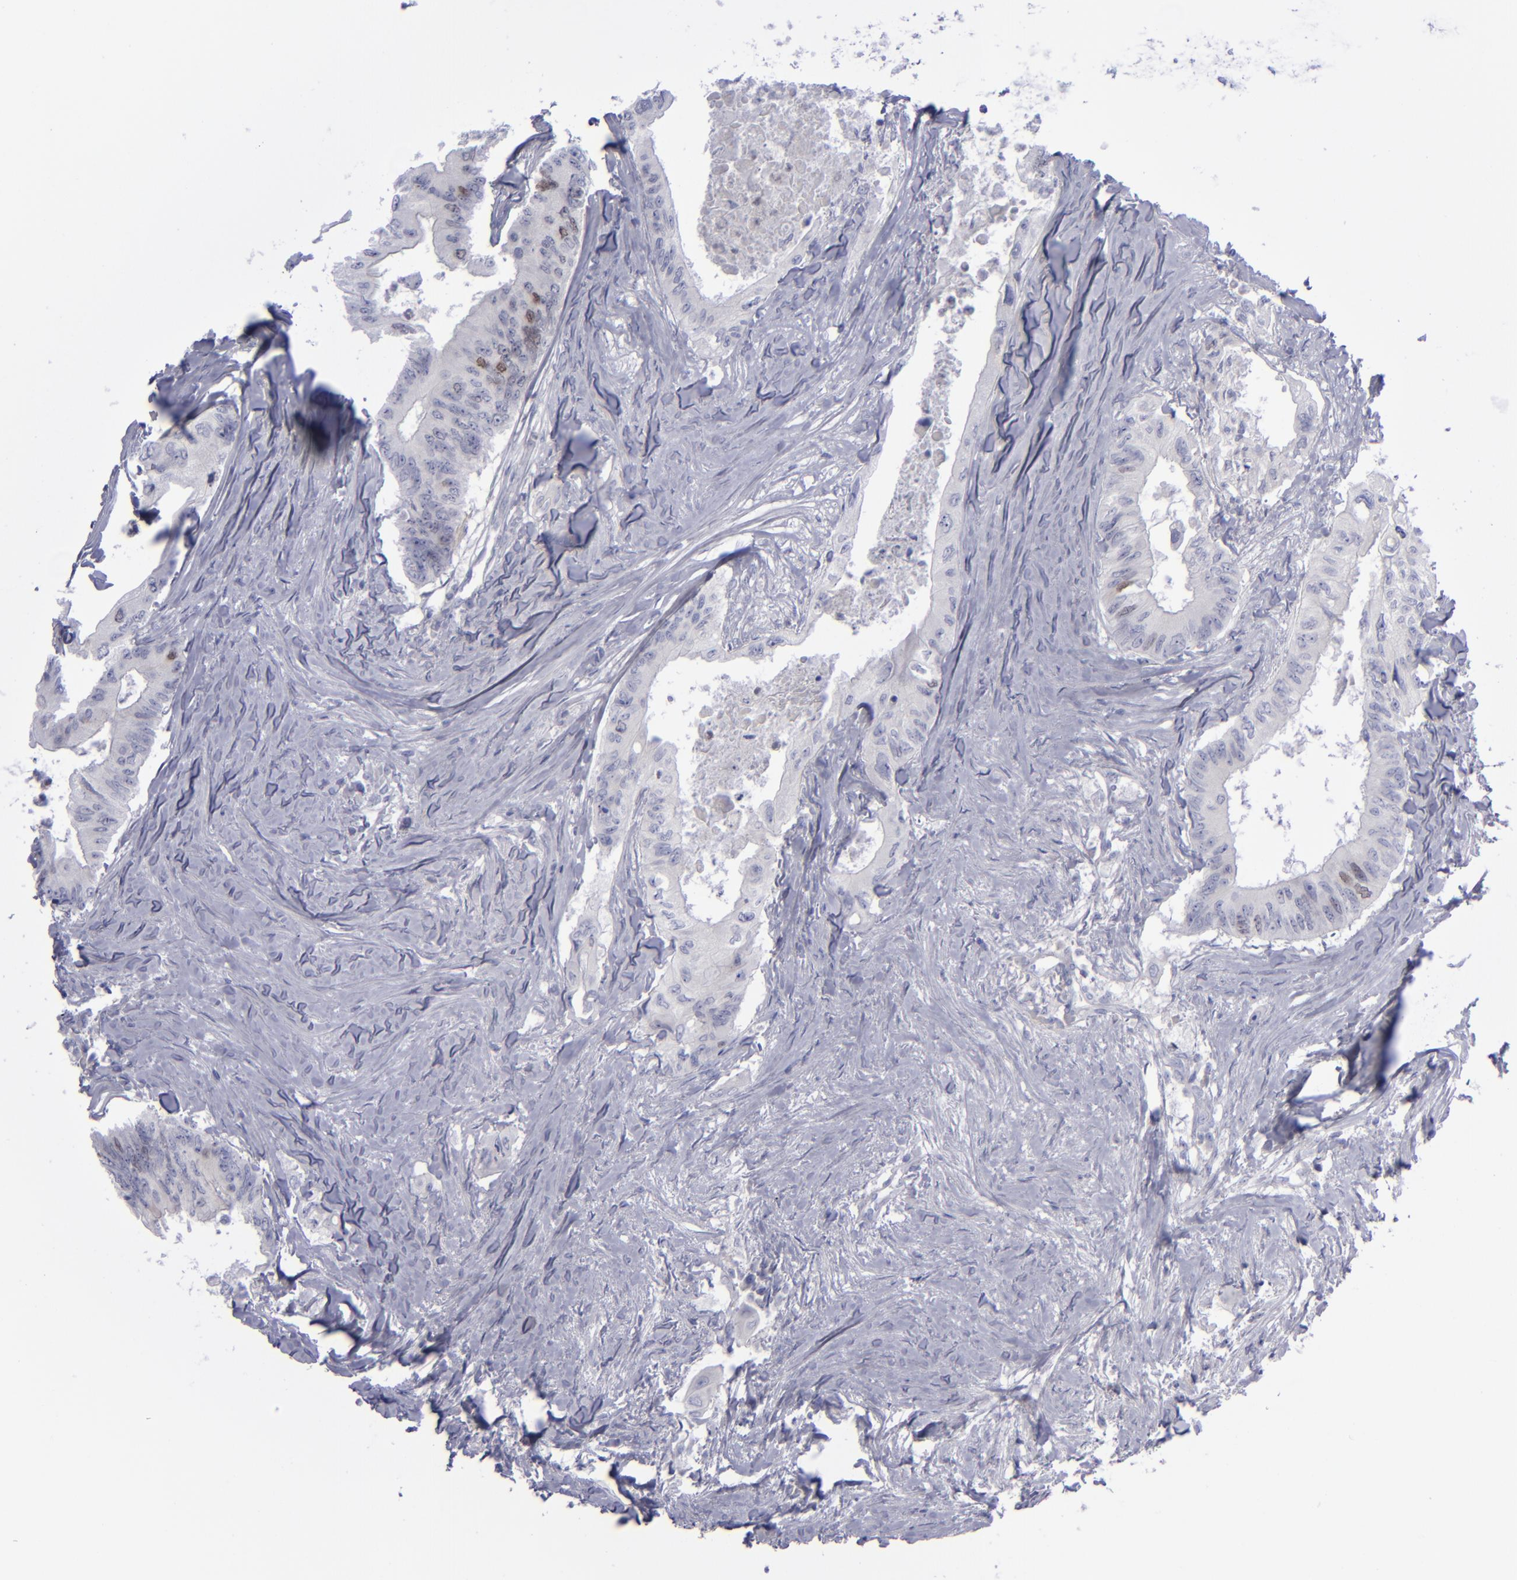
{"staining": {"intensity": "moderate", "quantity": "<25%", "location": "cytoplasmic/membranous,nuclear"}, "tissue": "colorectal cancer", "cell_type": "Tumor cells", "image_type": "cancer", "snomed": [{"axis": "morphology", "description": "Adenocarcinoma, NOS"}, {"axis": "topography", "description": "Colon"}], "caption": "Immunohistochemical staining of adenocarcinoma (colorectal) reveals low levels of moderate cytoplasmic/membranous and nuclear expression in approximately <25% of tumor cells.", "gene": "AURKA", "patient": {"sex": "male", "age": 65}}